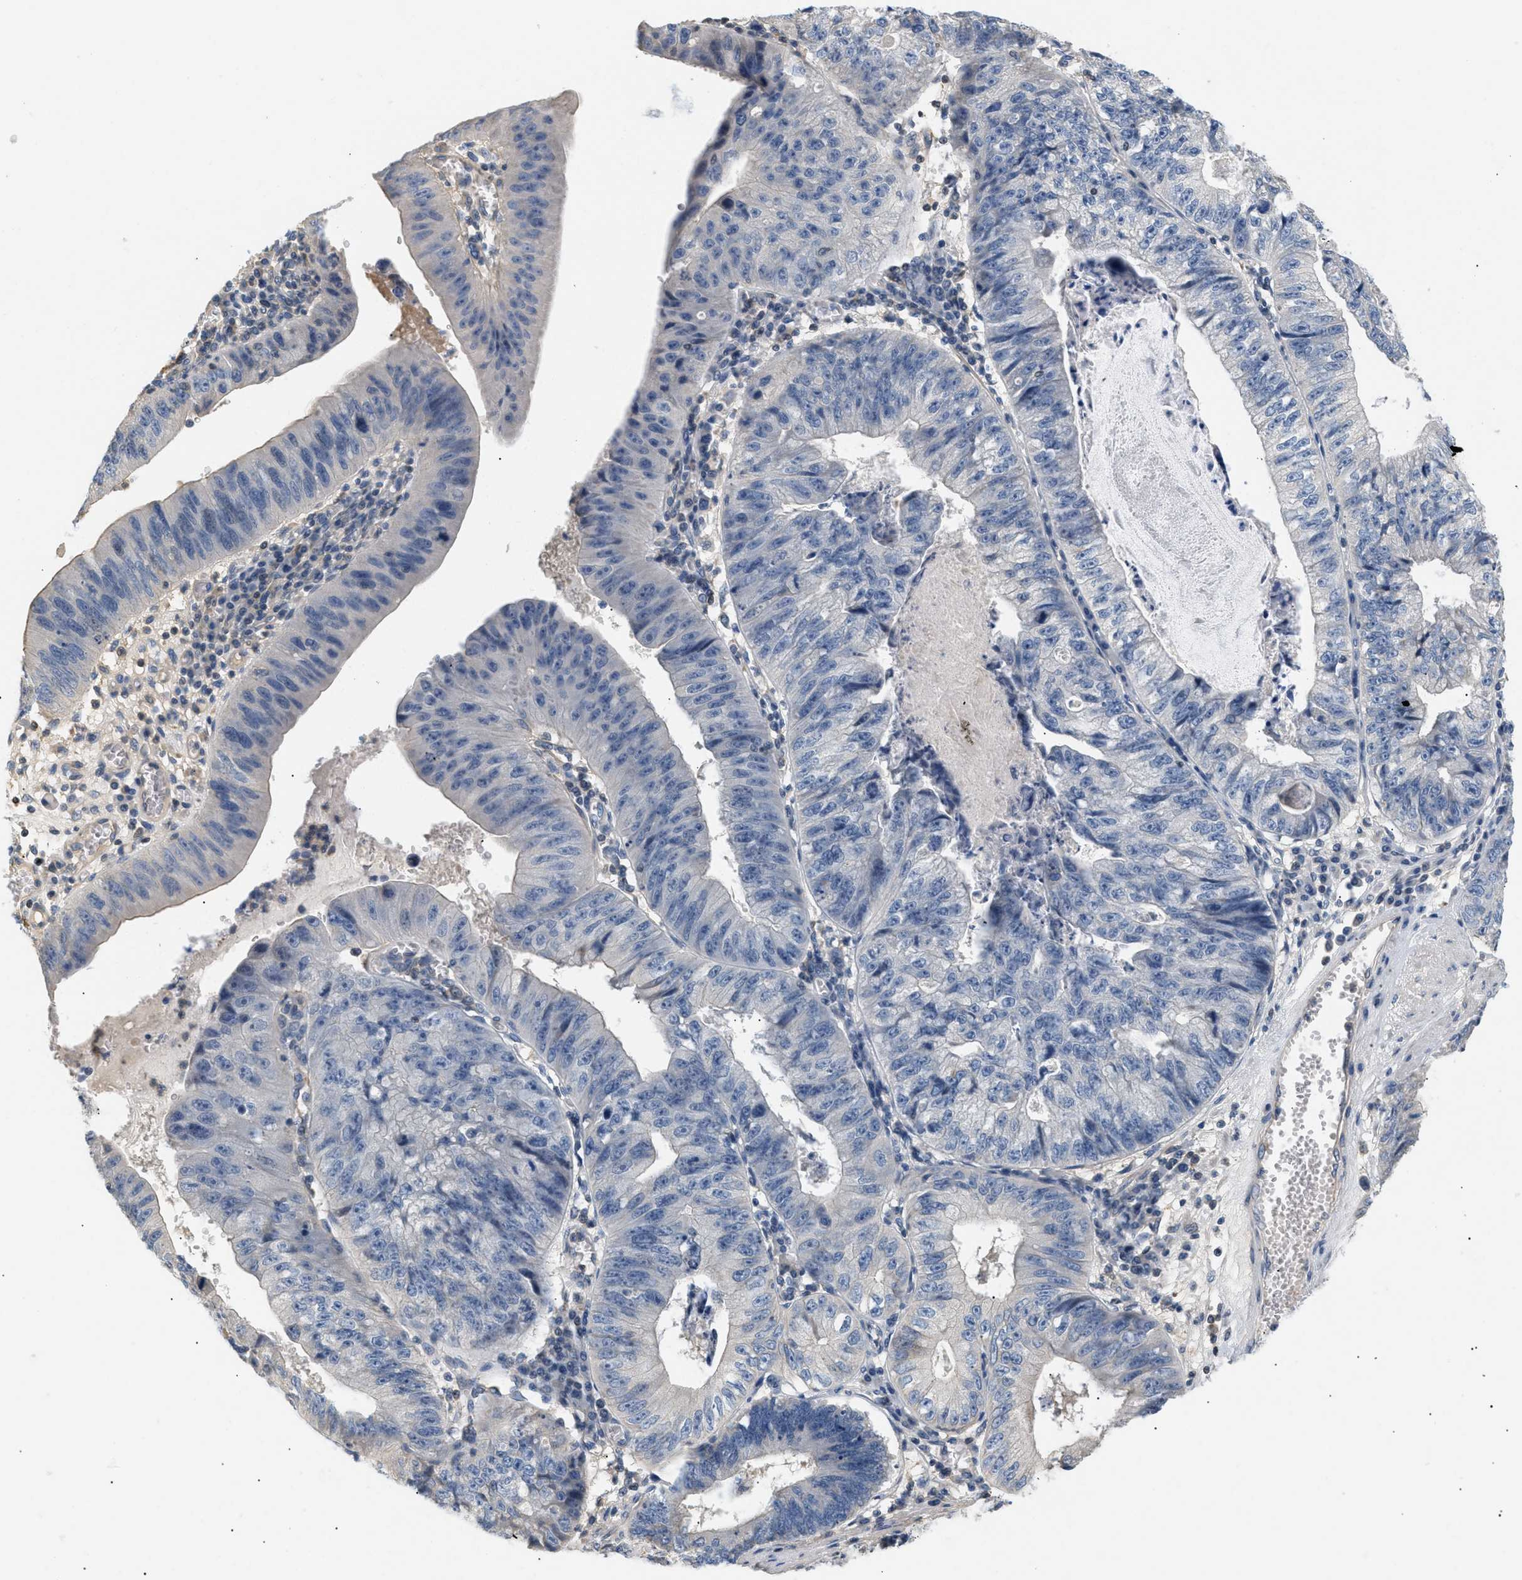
{"staining": {"intensity": "weak", "quantity": "<25%", "location": "cytoplasmic/membranous"}, "tissue": "stomach cancer", "cell_type": "Tumor cells", "image_type": "cancer", "snomed": [{"axis": "morphology", "description": "Adenocarcinoma, NOS"}, {"axis": "topography", "description": "Stomach"}], "caption": "Micrograph shows no significant protein expression in tumor cells of stomach cancer.", "gene": "FARS2", "patient": {"sex": "male", "age": 59}}